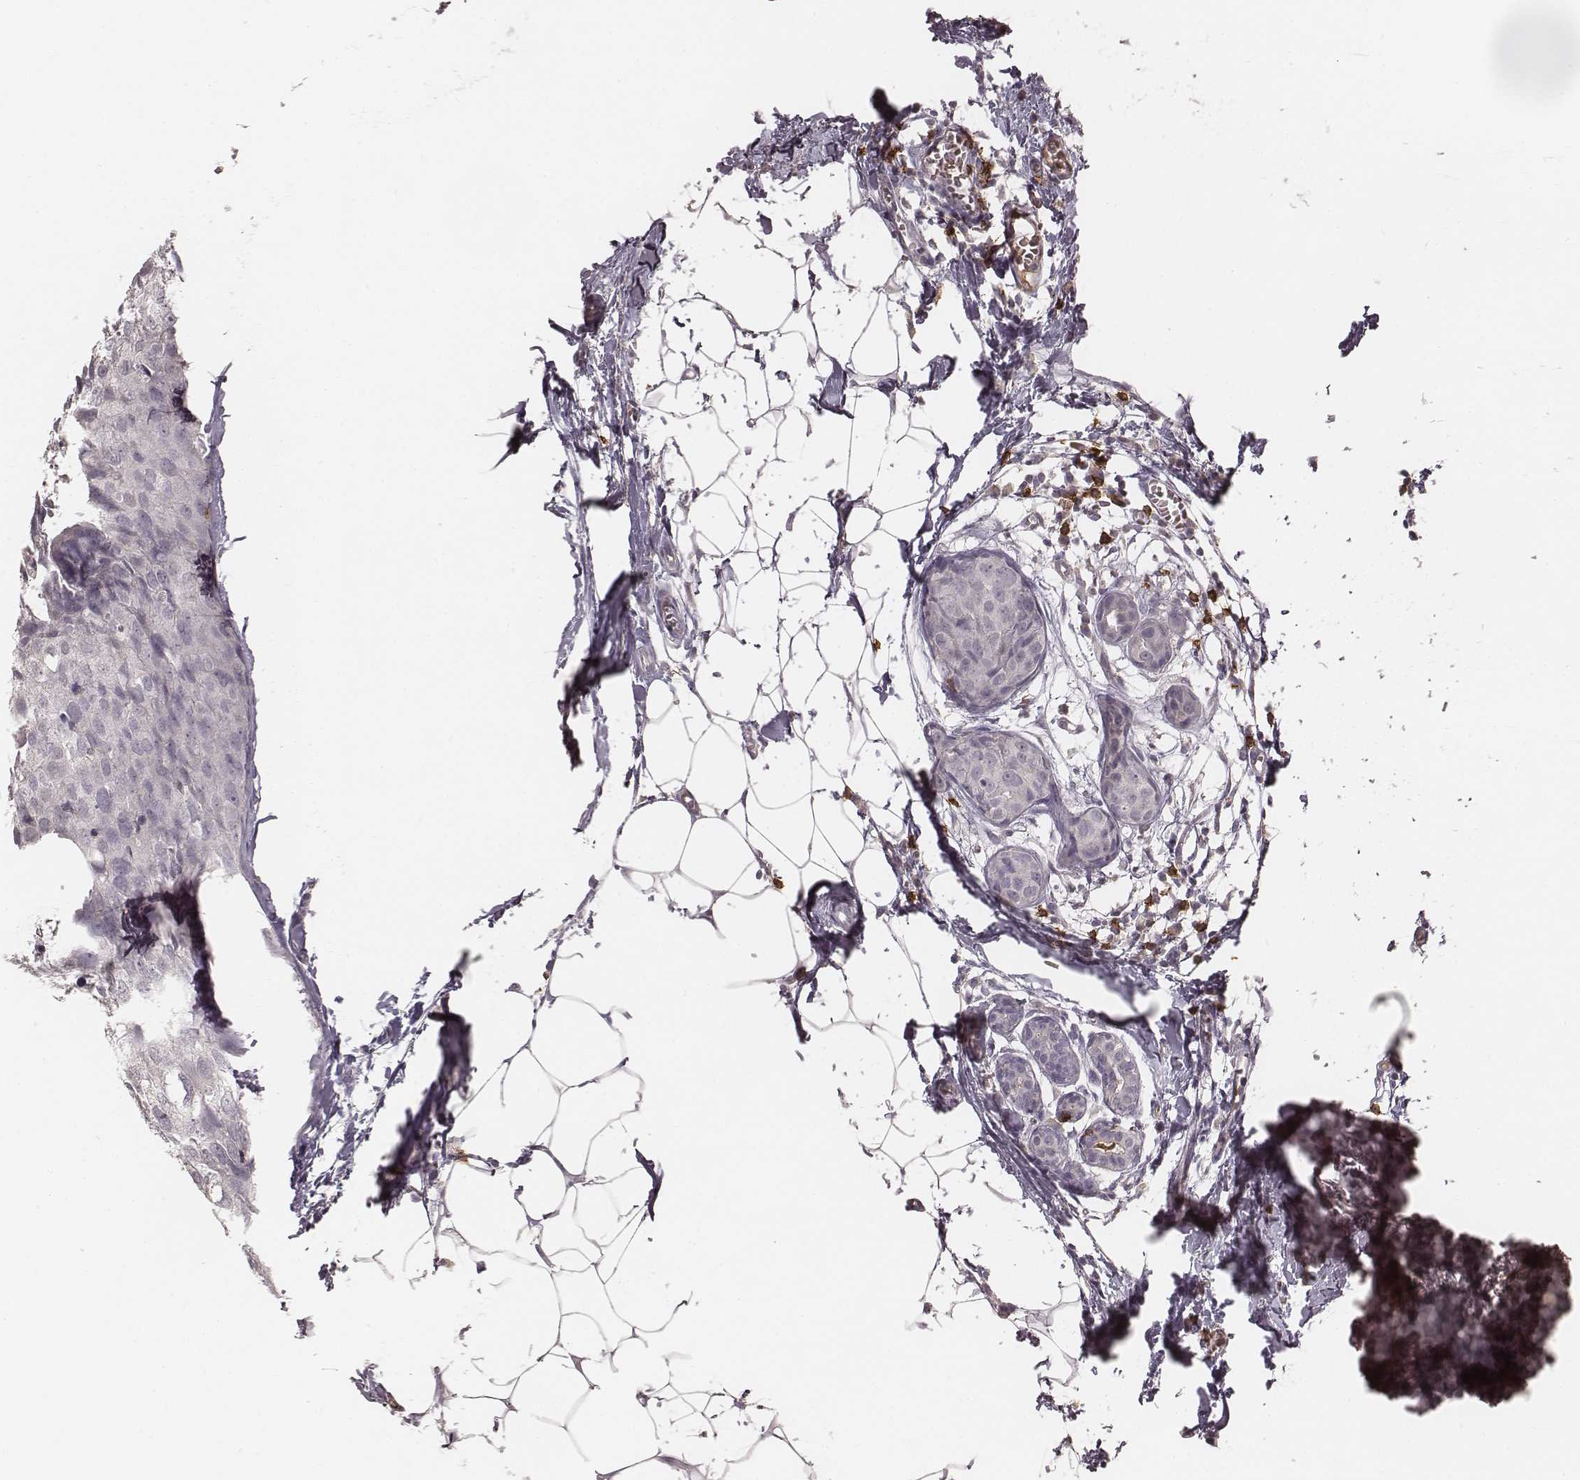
{"staining": {"intensity": "negative", "quantity": "none", "location": "none"}, "tissue": "breast cancer", "cell_type": "Tumor cells", "image_type": "cancer", "snomed": [{"axis": "morphology", "description": "Duct carcinoma"}, {"axis": "topography", "description": "Breast"}], "caption": "The micrograph shows no staining of tumor cells in intraductal carcinoma (breast).", "gene": "CD8A", "patient": {"sex": "female", "age": 38}}